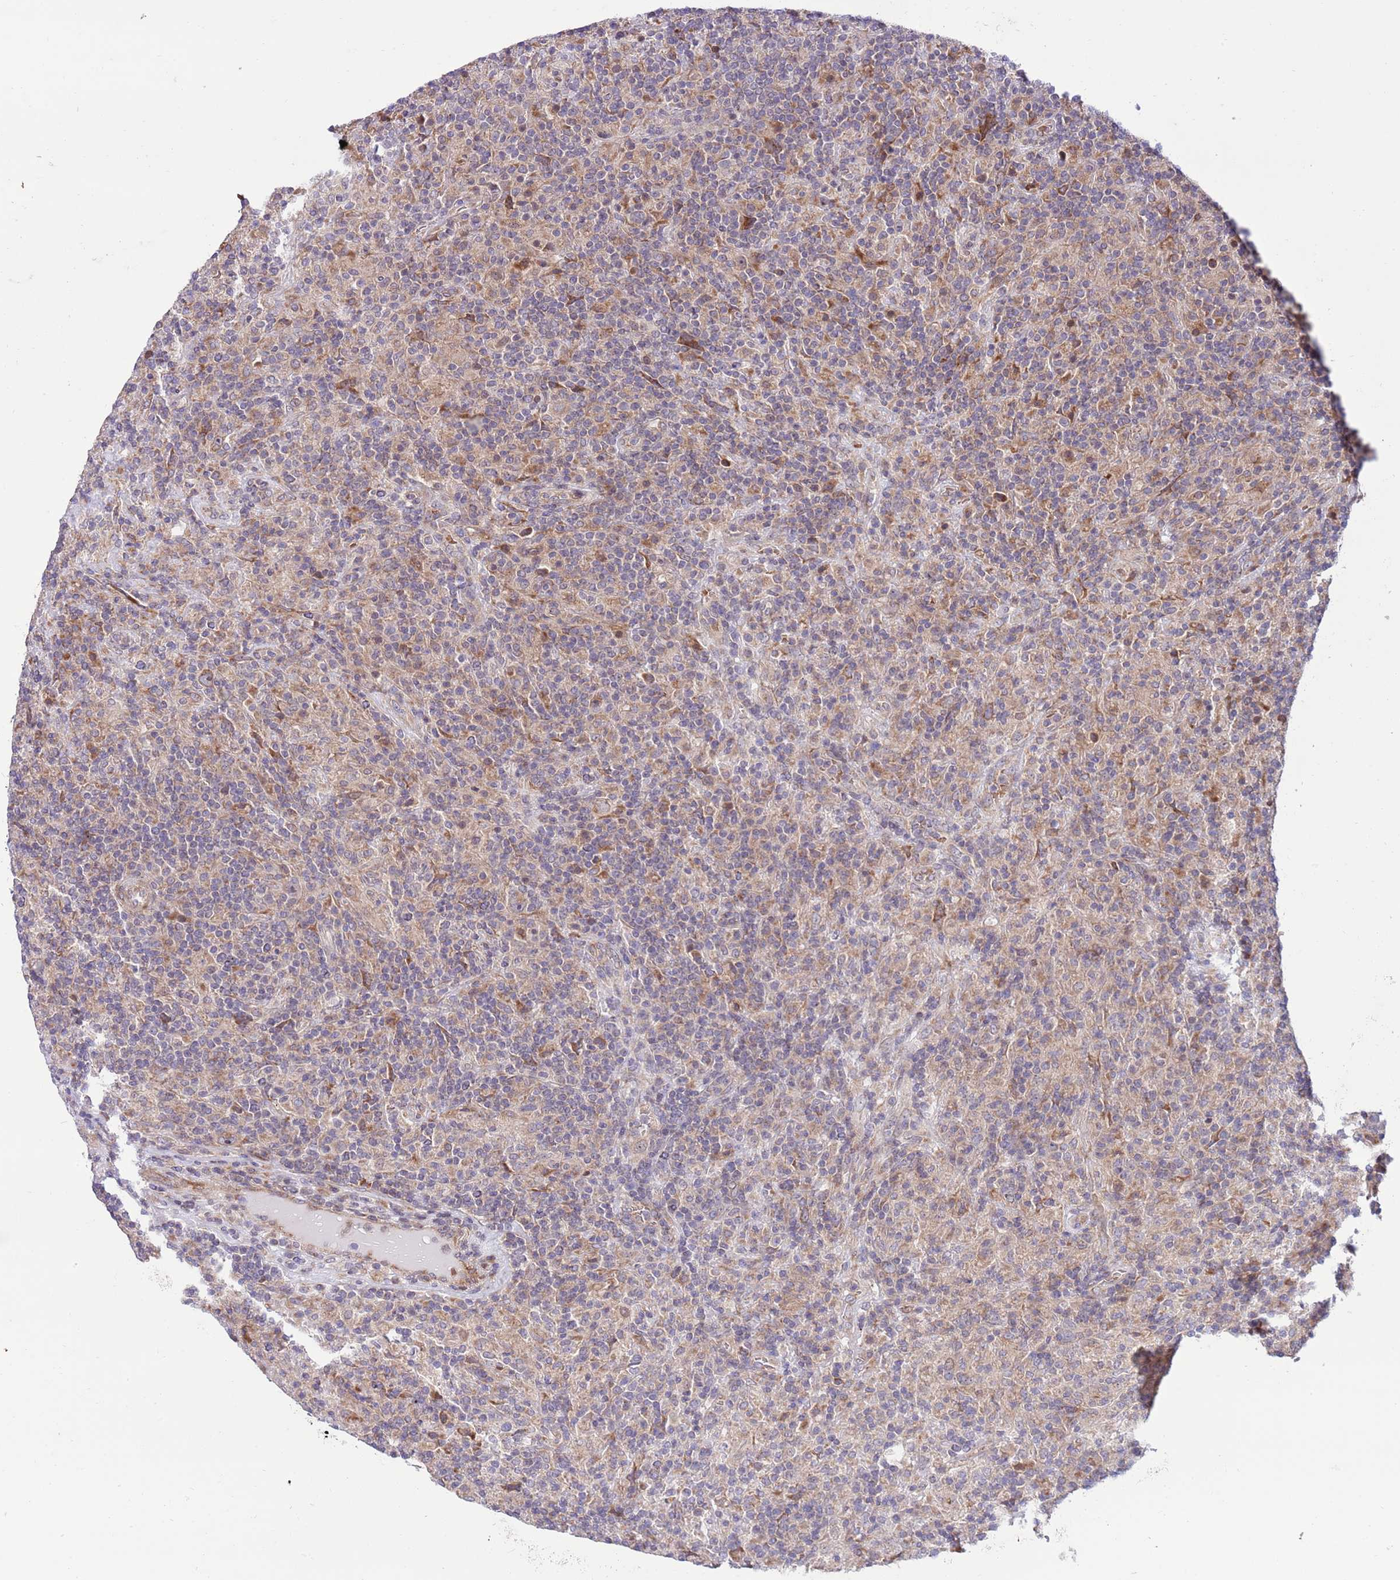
{"staining": {"intensity": "moderate", "quantity": "<25%", "location": "cytoplasmic/membranous"}, "tissue": "lymphoma", "cell_type": "Tumor cells", "image_type": "cancer", "snomed": [{"axis": "morphology", "description": "Hodgkin's disease, NOS"}, {"axis": "topography", "description": "Lymph node"}], "caption": "Lymphoma stained for a protein (brown) displays moderate cytoplasmic/membranous positive staining in about <25% of tumor cells.", "gene": "DAND5", "patient": {"sex": "male", "age": 70}}